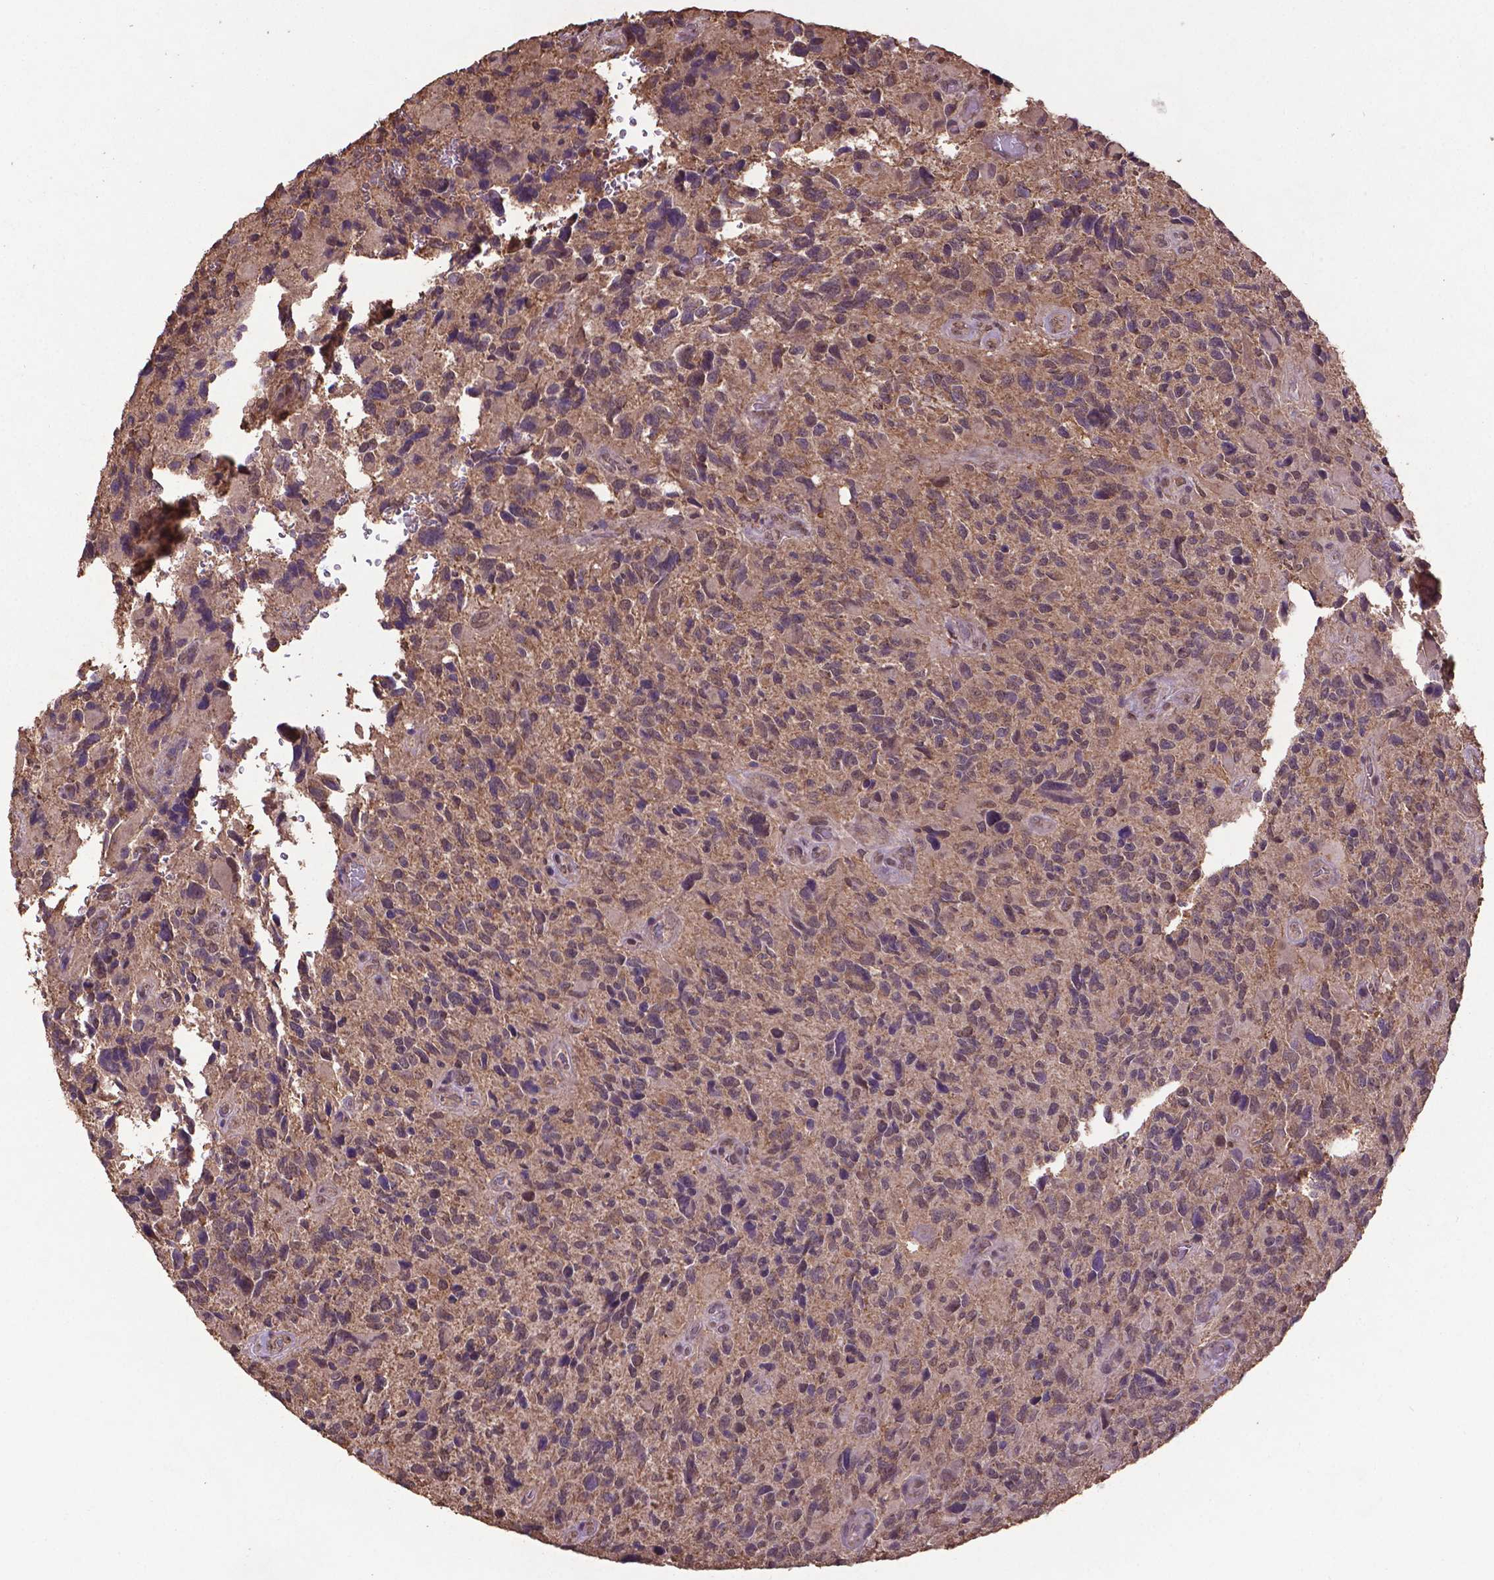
{"staining": {"intensity": "weak", "quantity": ">75%", "location": "cytoplasmic/membranous"}, "tissue": "glioma", "cell_type": "Tumor cells", "image_type": "cancer", "snomed": [{"axis": "morphology", "description": "Glioma, malignant, High grade"}, {"axis": "topography", "description": "Brain"}], "caption": "Malignant glioma (high-grade) stained with a protein marker shows weak staining in tumor cells.", "gene": "DCAF1", "patient": {"sex": "male", "age": 46}}